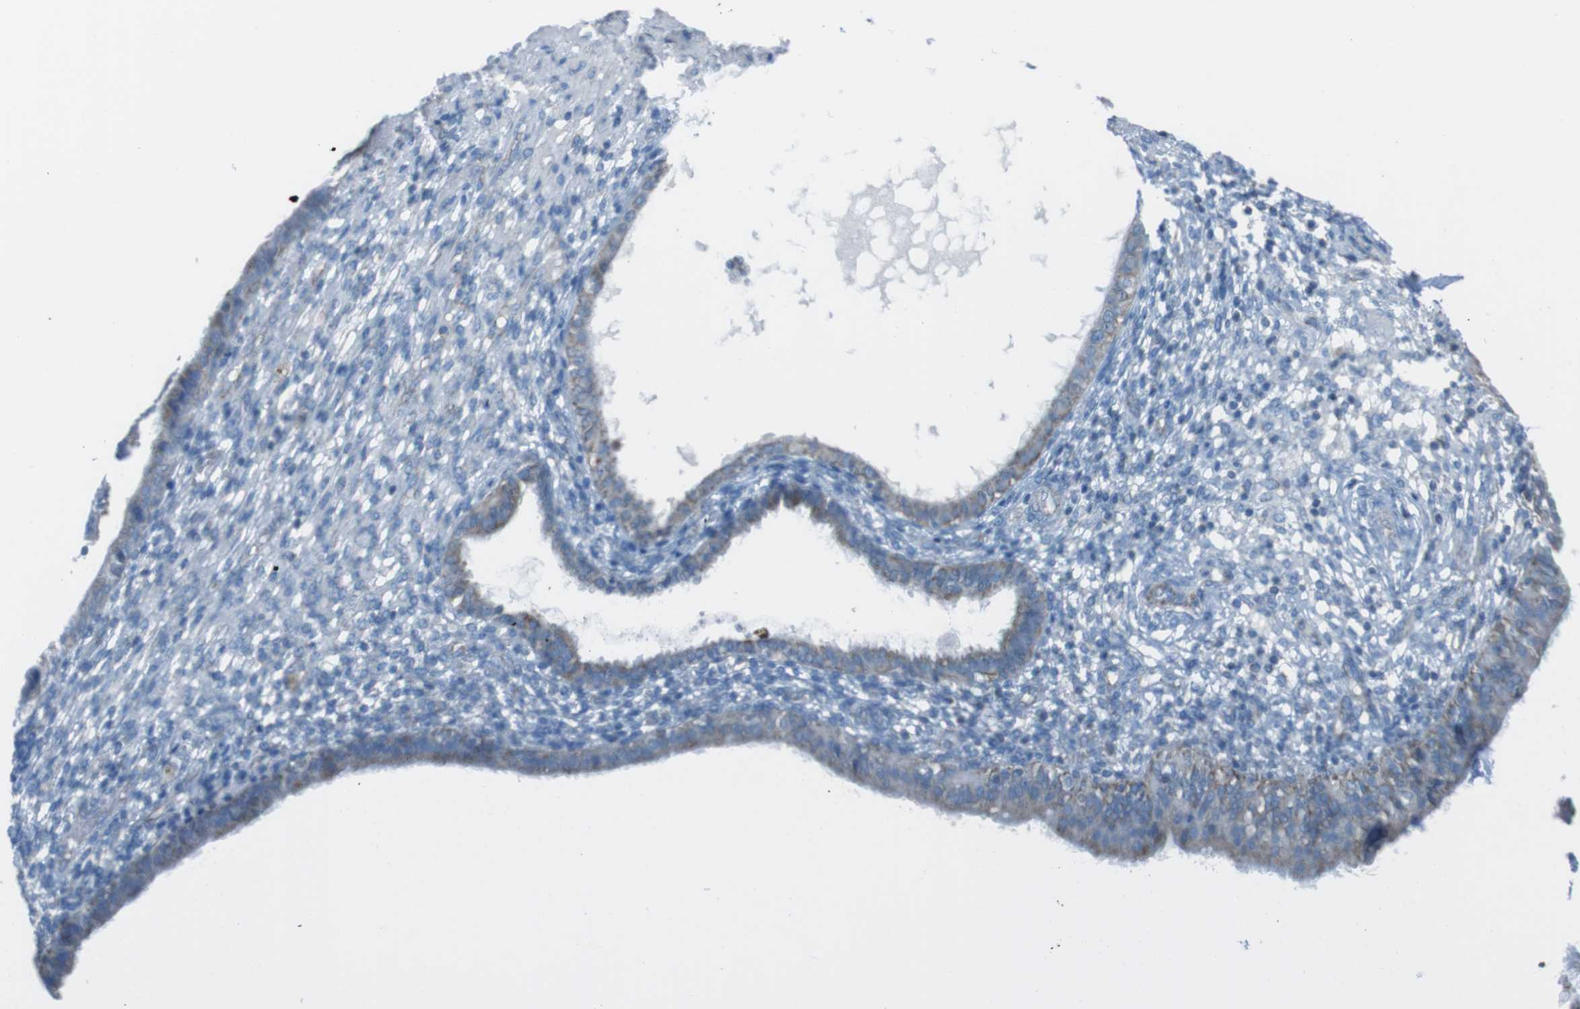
{"staining": {"intensity": "negative", "quantity": "none", "location": "none"}, "tissue": "endometrium", "cell_type": "Cells in endometrial stroma", "image_type": "normal", "snomed": [{"axis": "morphology", "description": "Normal tissue, NOS"}, {"axis": "topography", "description": "Endometrium"}], "caption": "IHC of normal endometrium reveals no positivity in cells in endometrial stroma.", "gene": "DNAJA3", "patient": {"sex": "female", "age": 61}}